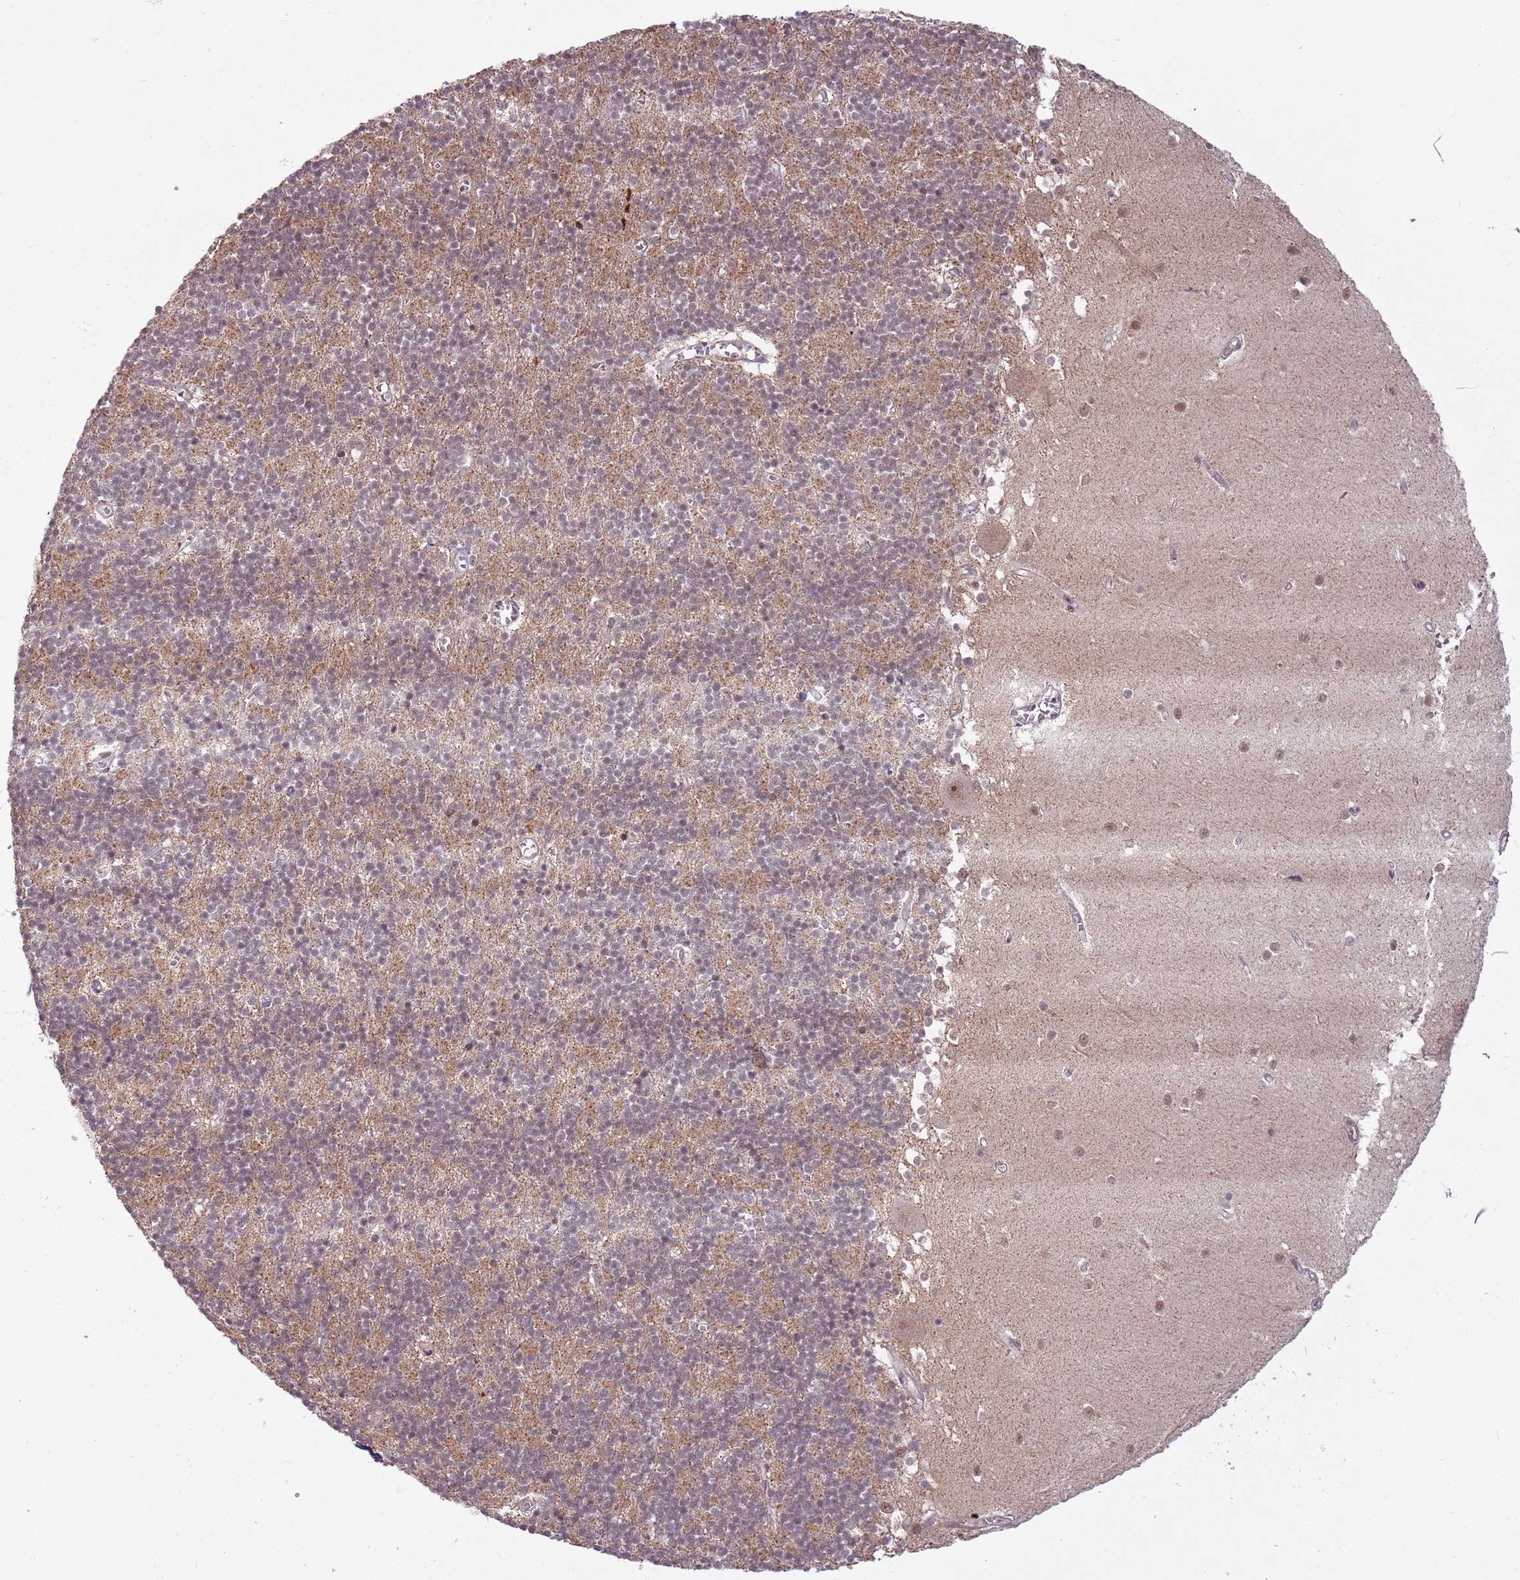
{"staining": {"intensity": "moderate", "quantity": ">75%", "location": "cytoplasmic/membranous"}, "tissue": "cerebellum", "cell_type": "Cells in granular layer", "image_type": "normal", "snomed": [{"axis": "morphology", "description": "Normal tissue, NOS"}, {"axis": "topography", "description": "Cerebellum"}], "caption": "Moderate cytoplasmic/membranous staining for a protein is present in about >75% of cells in granular layer of benign cerebellum using immunohistochemistry.", "gene": "SUDS3", "patient": {"sex": "male", "age": 54}}